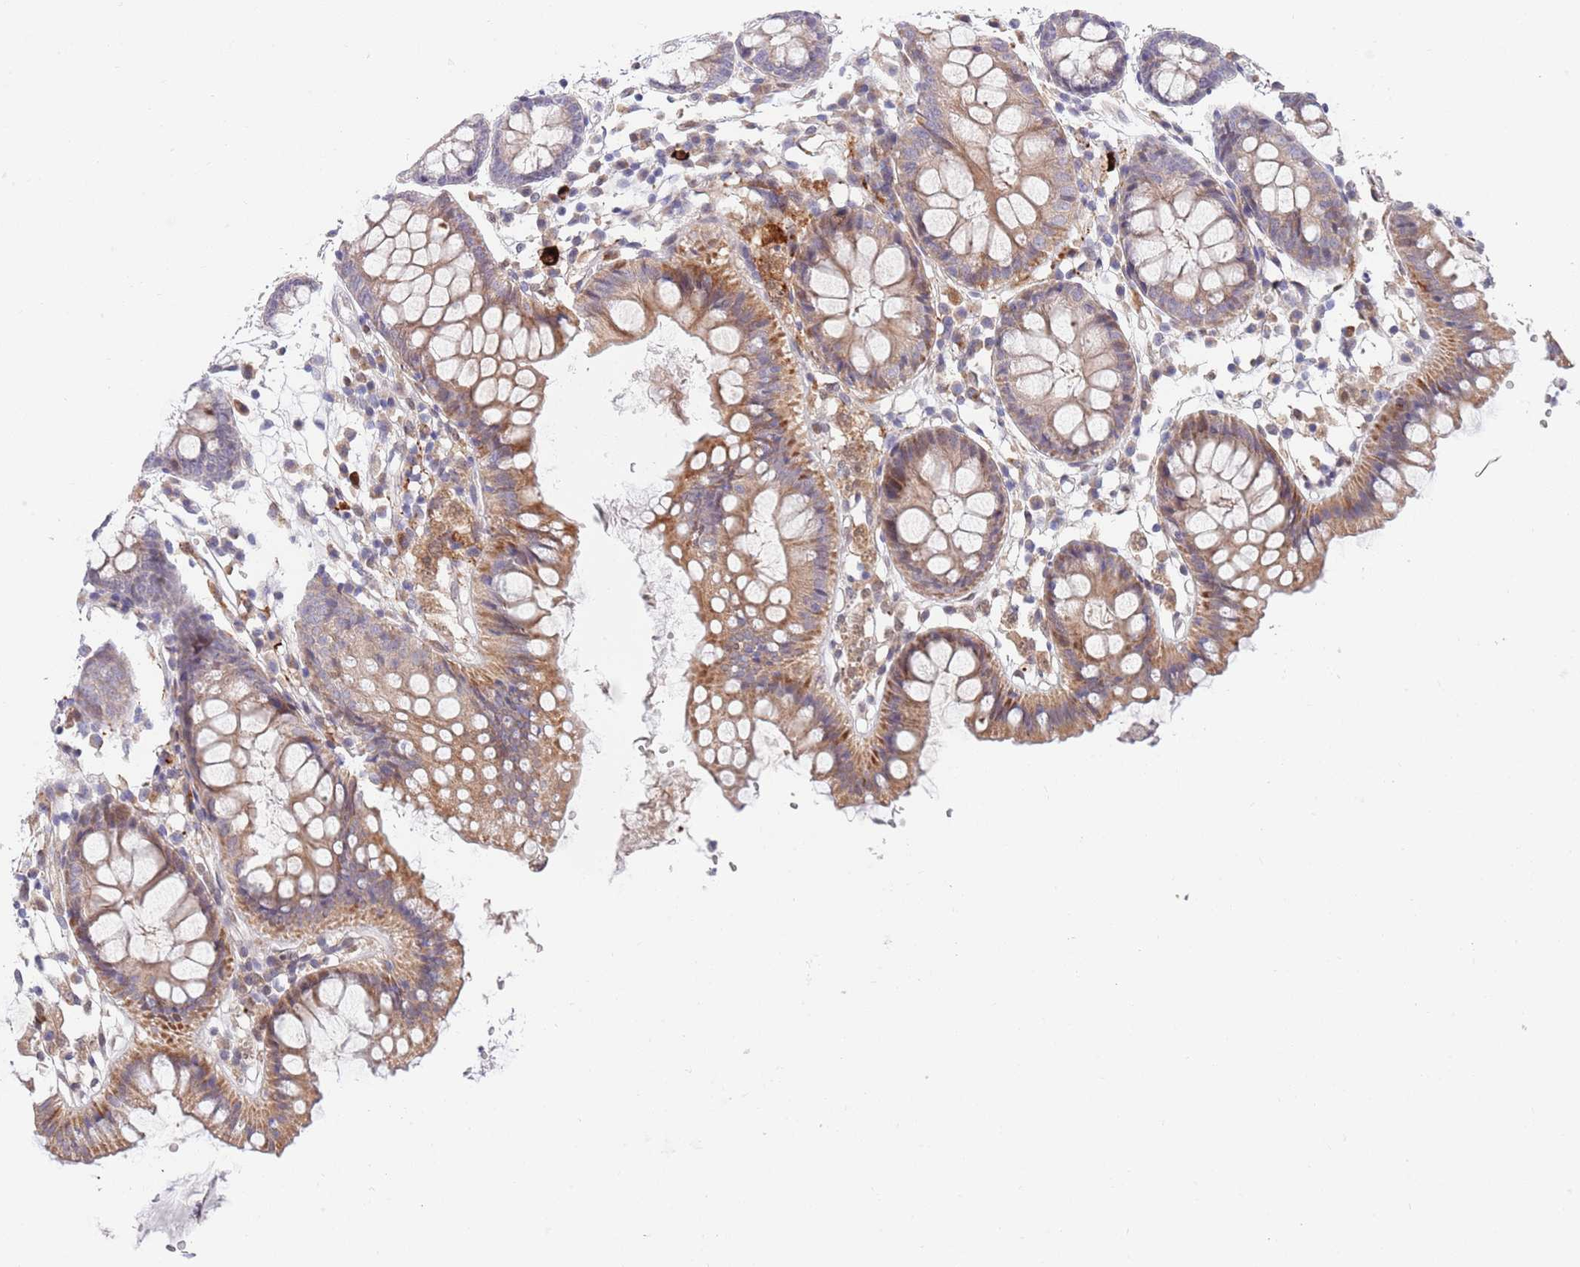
{"staining": {"intensity": "weak", "quantity": ">75%", "location": "cytoplasmic/membranous"}, "tissue": "colon", "cell_type": "Endothelial cells", "image_type": "normal", "snomed": [{"axis": "morphology", "description": "Normal tissue, NOS"}, {"axis": "topography", "description": "Colon"}], "caption": "High-power microscopy captured an immunohistochemistry (IHC) photomicrograph of normal colon, revealing weak cytoplasmic/membranous positivity in about >75% of endothelial cells.", "gene": "NLRP6", "patient": {"sex": "female", "age": 84}}